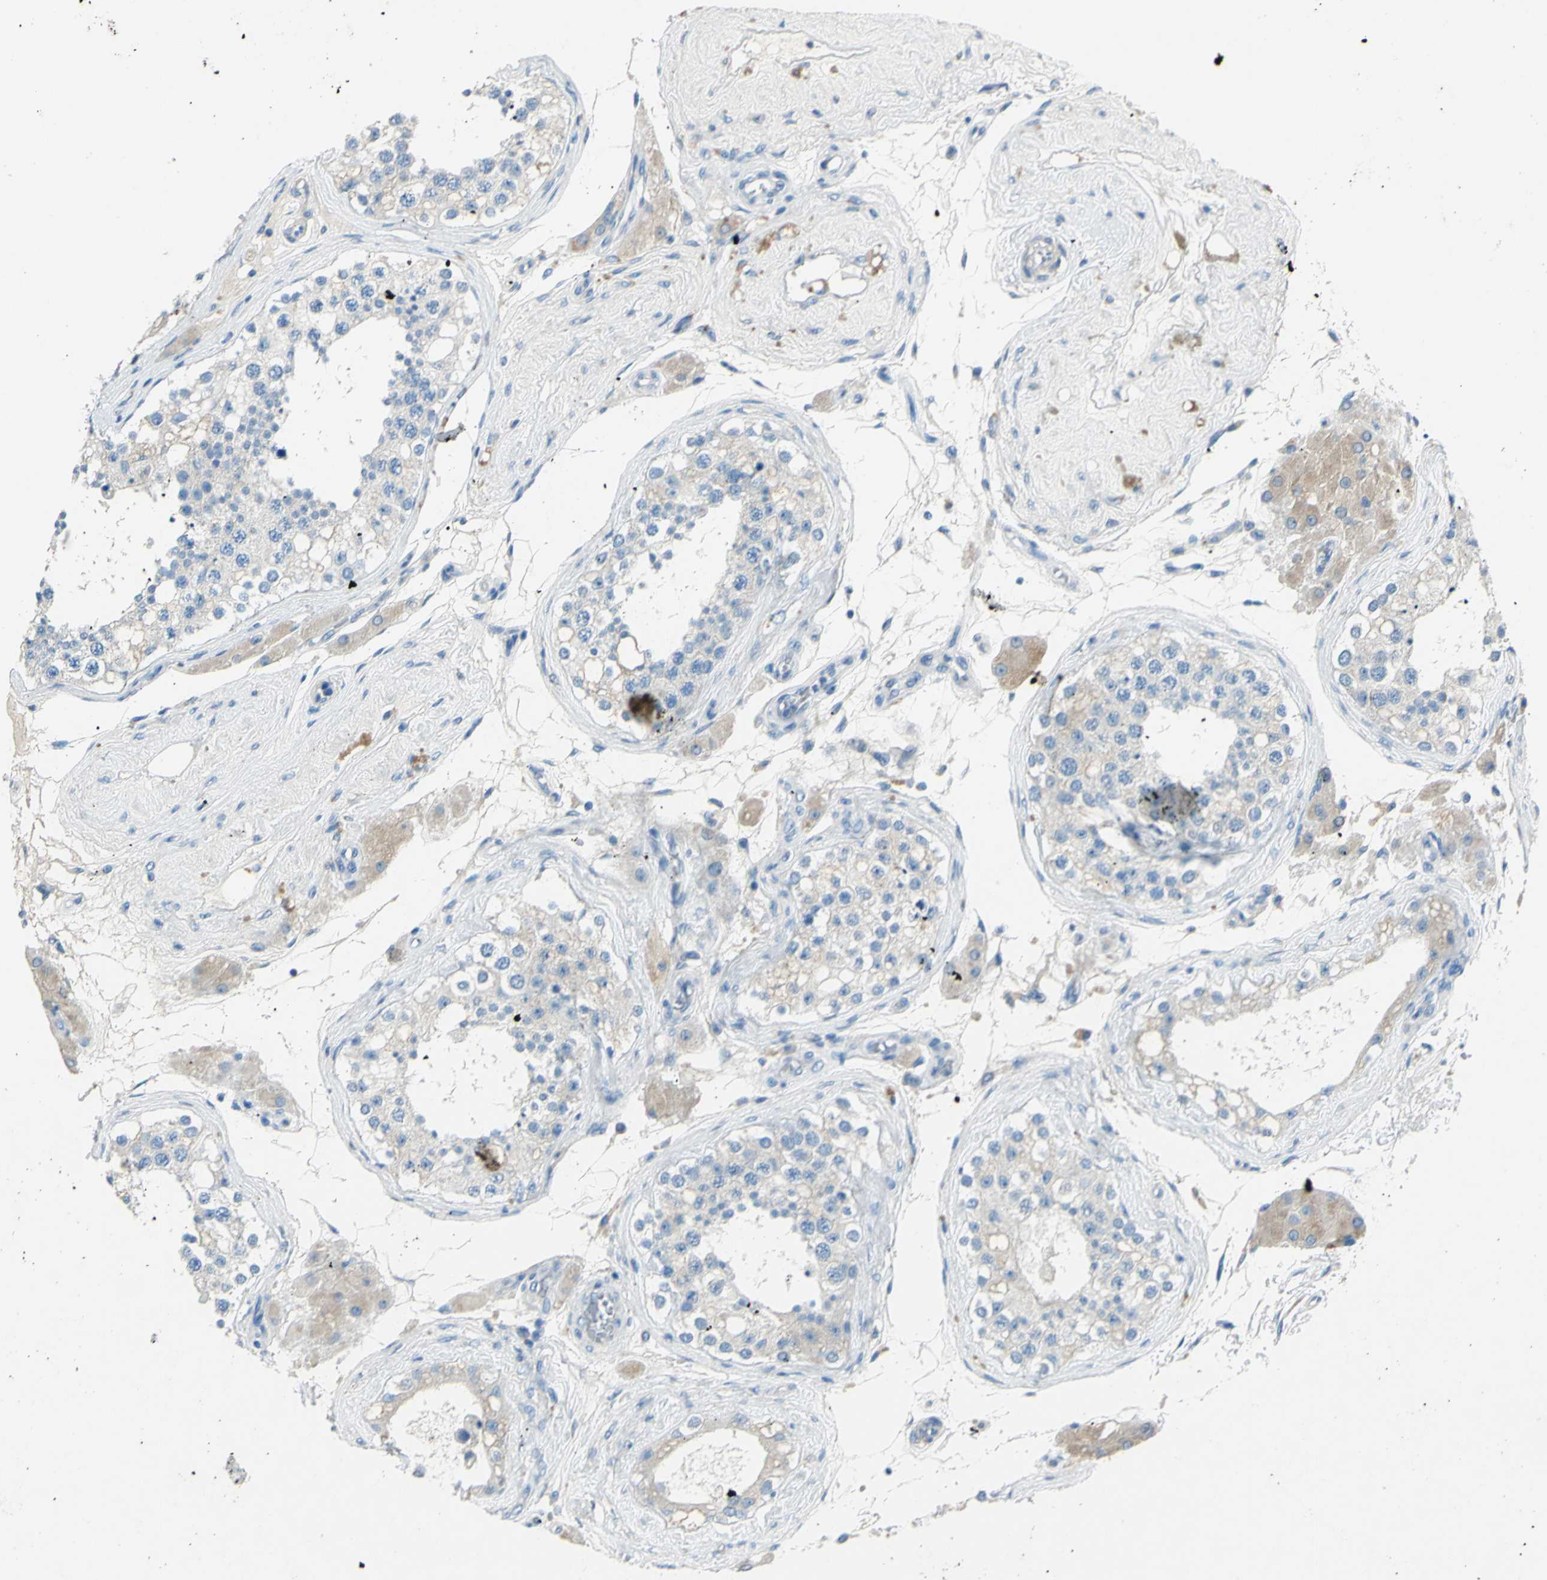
{"staining": {"intensity": "negative", "quantity": "none", "location": "none"}, "tissue": "testis", "cell_type": "Cells in seminiferous ducts", "image_type": "normal", "snomed": [{"axis": "morphology", "description": "Normal tissue, NOS"}, {"axis": "topography", "description": "Testis"}], "caption": "Cells in seminiferous ducts are negative for brown protein staining in benign testis. (DAB (3,3'-diaminobenzidine) IHC with hematoxylin counter stain).", "gene": "CDH10", "patient": {"sex": "male", "age": 68}}